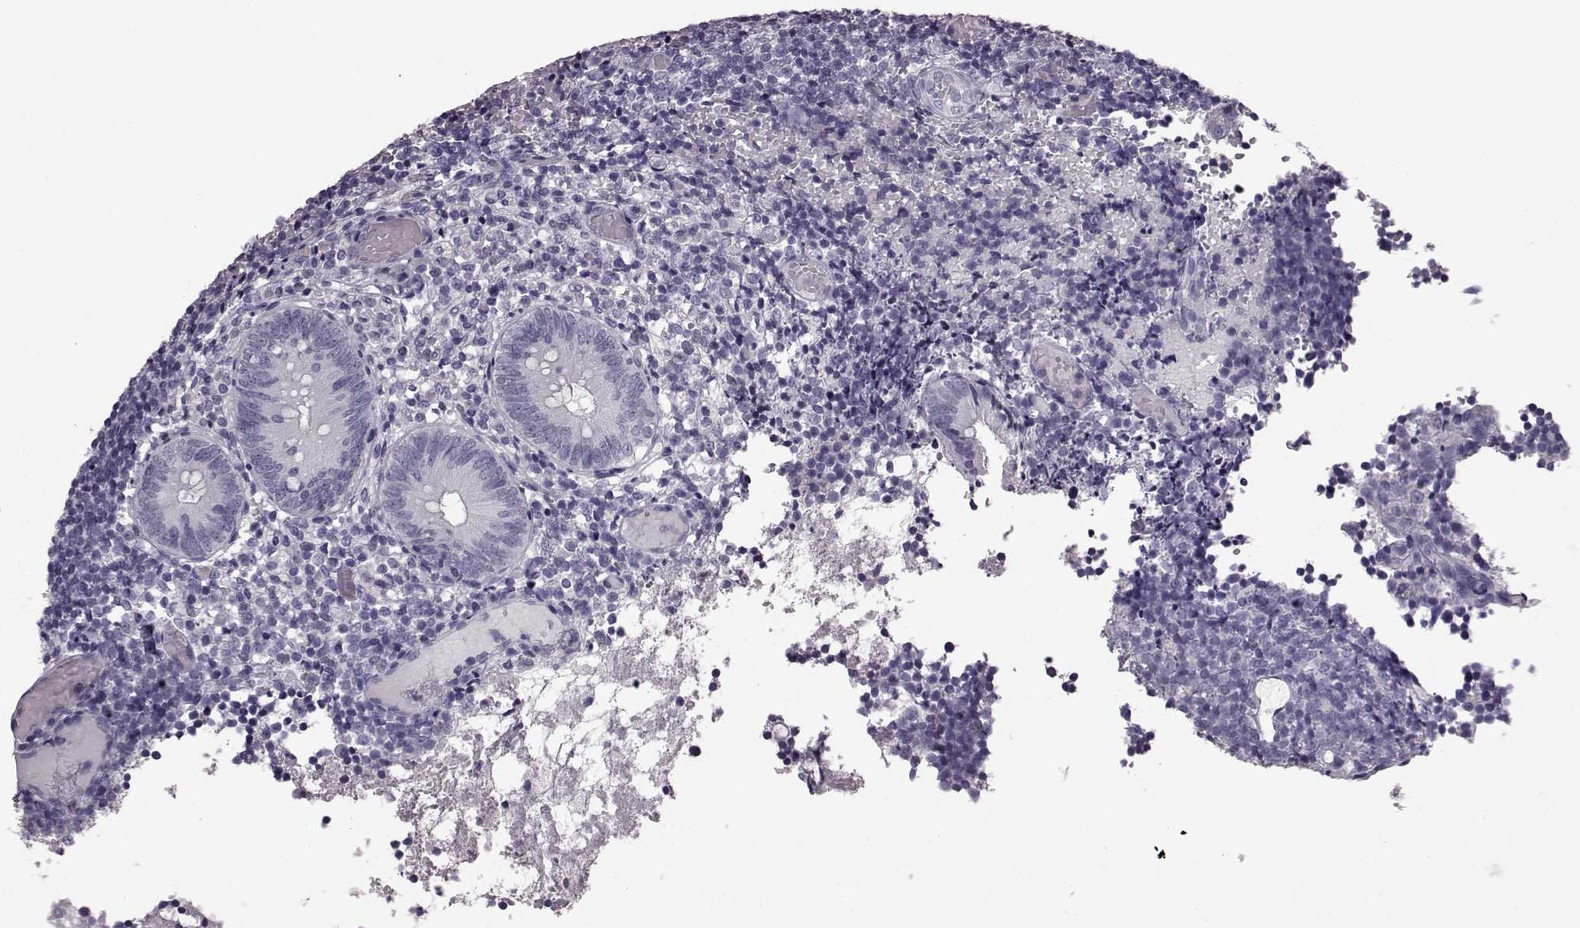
{"staining": {"intensity": "negative", "quantity": "none", "location": "none"}, "tissue": "appendix", "cell_type": "Glandular cells", "image_type": "normal", "snomed": [{"axis": "morphology", "description": "Normal tissue, NOS"}, {"axis": "topography", "description": "Appendix"}], "caption": "The micrograph displays no staining of glandular cells in benign appendix. (IHC, brightfield microscopy, high magnification).", "gene": "AIPL1", "patient": {"sex": "female", "age": 32}}